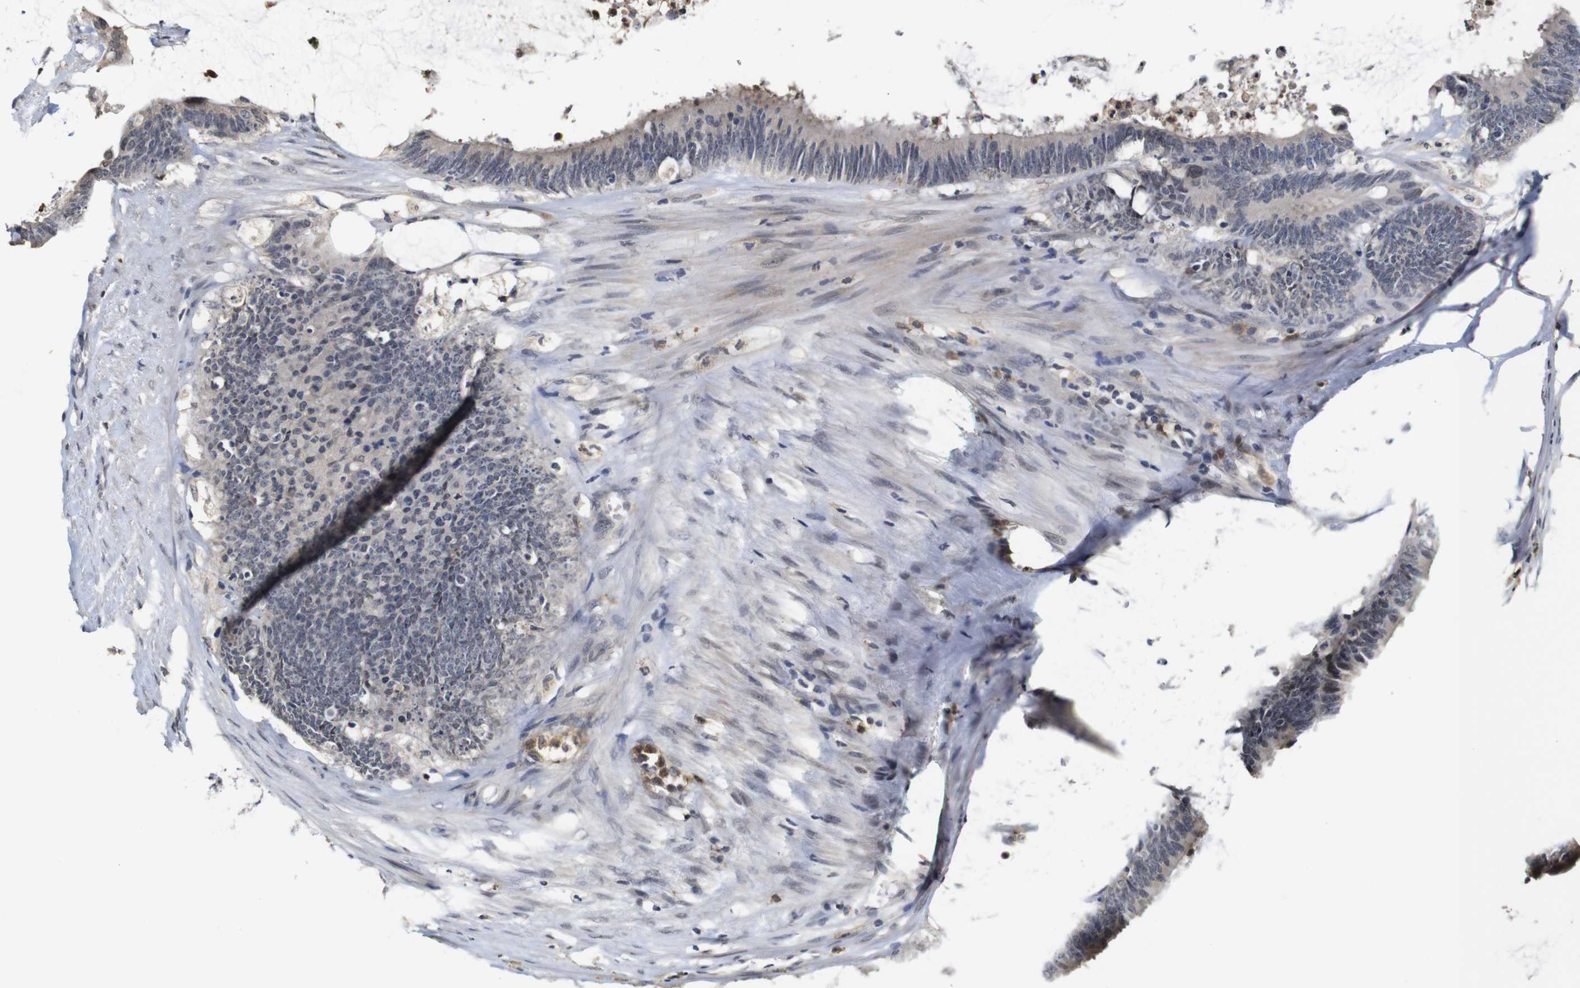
{"staining": {"intensity": "weak", "quantity": "25%-75%", "location": "cytoplasmic/membranous"}, "tissue": "colorectal cancer", "cell_type": "Tumor cells", "image_type": "cancer", "snomed": [{"axis": "morphology", "description": "Adenocarcinoma, NOS"}, {"axis": "topography", "description": "Rectum"}], "caption": "An immunohistochemistry (IHC) histopathology image of tumor tissue is shown. Protein staining in brown highlights weak cytoplasmic/membranous positivity in adenocarcinoma (colorectal) within tumor cells. The protein is shown in brown color, while the nuclei are stained blue.", "gene": "NTRK3", "patient": {"sex": "female", "age": 66}}